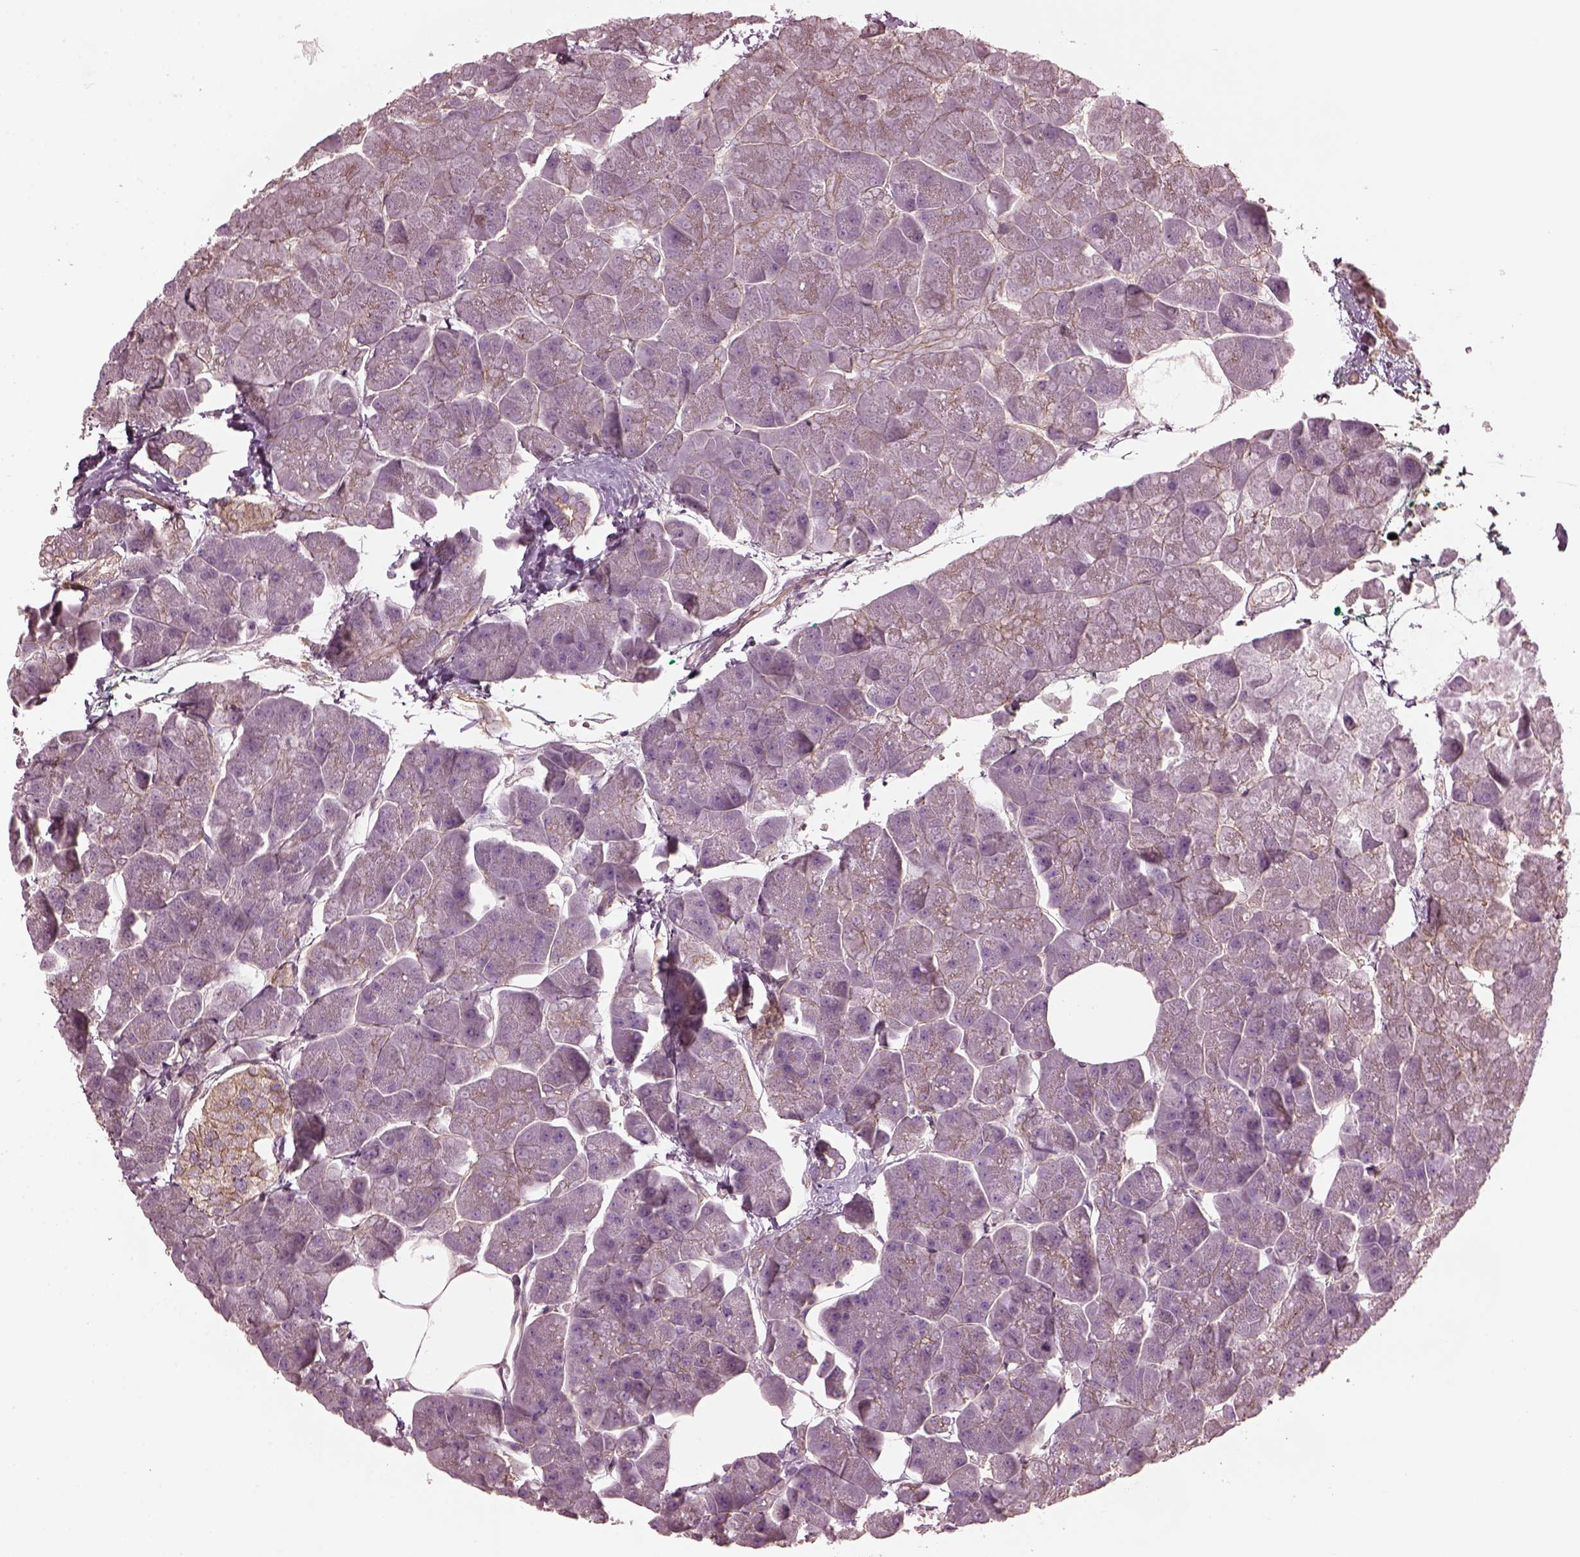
{"staining": {"intensity": "weak", "quantity": ">75%", "location": "cytoplasmic/membranous"}, "tissue": "pancreas", "cell_type": "Exocrine glandular cells", "image_type": "normal", "snomed": [{"axis": "morphology", "description": "Normal tissue, NOS"}, {"axis": "topography", "description": "Adipose tissue"}, {"axis": "topography", "description": "Pancreas"}, {"axis": "topography", "description": "Peripheral nerve tissue"}], "caption": "Brown immunohistochemical staining in normal human pancreas reveals weak cytoplasmic/membranous positivity in approximately >75% of exocrine glandular cells.", "gene": "ODAD1", "patient": {"sex": "female", "age": 58}}